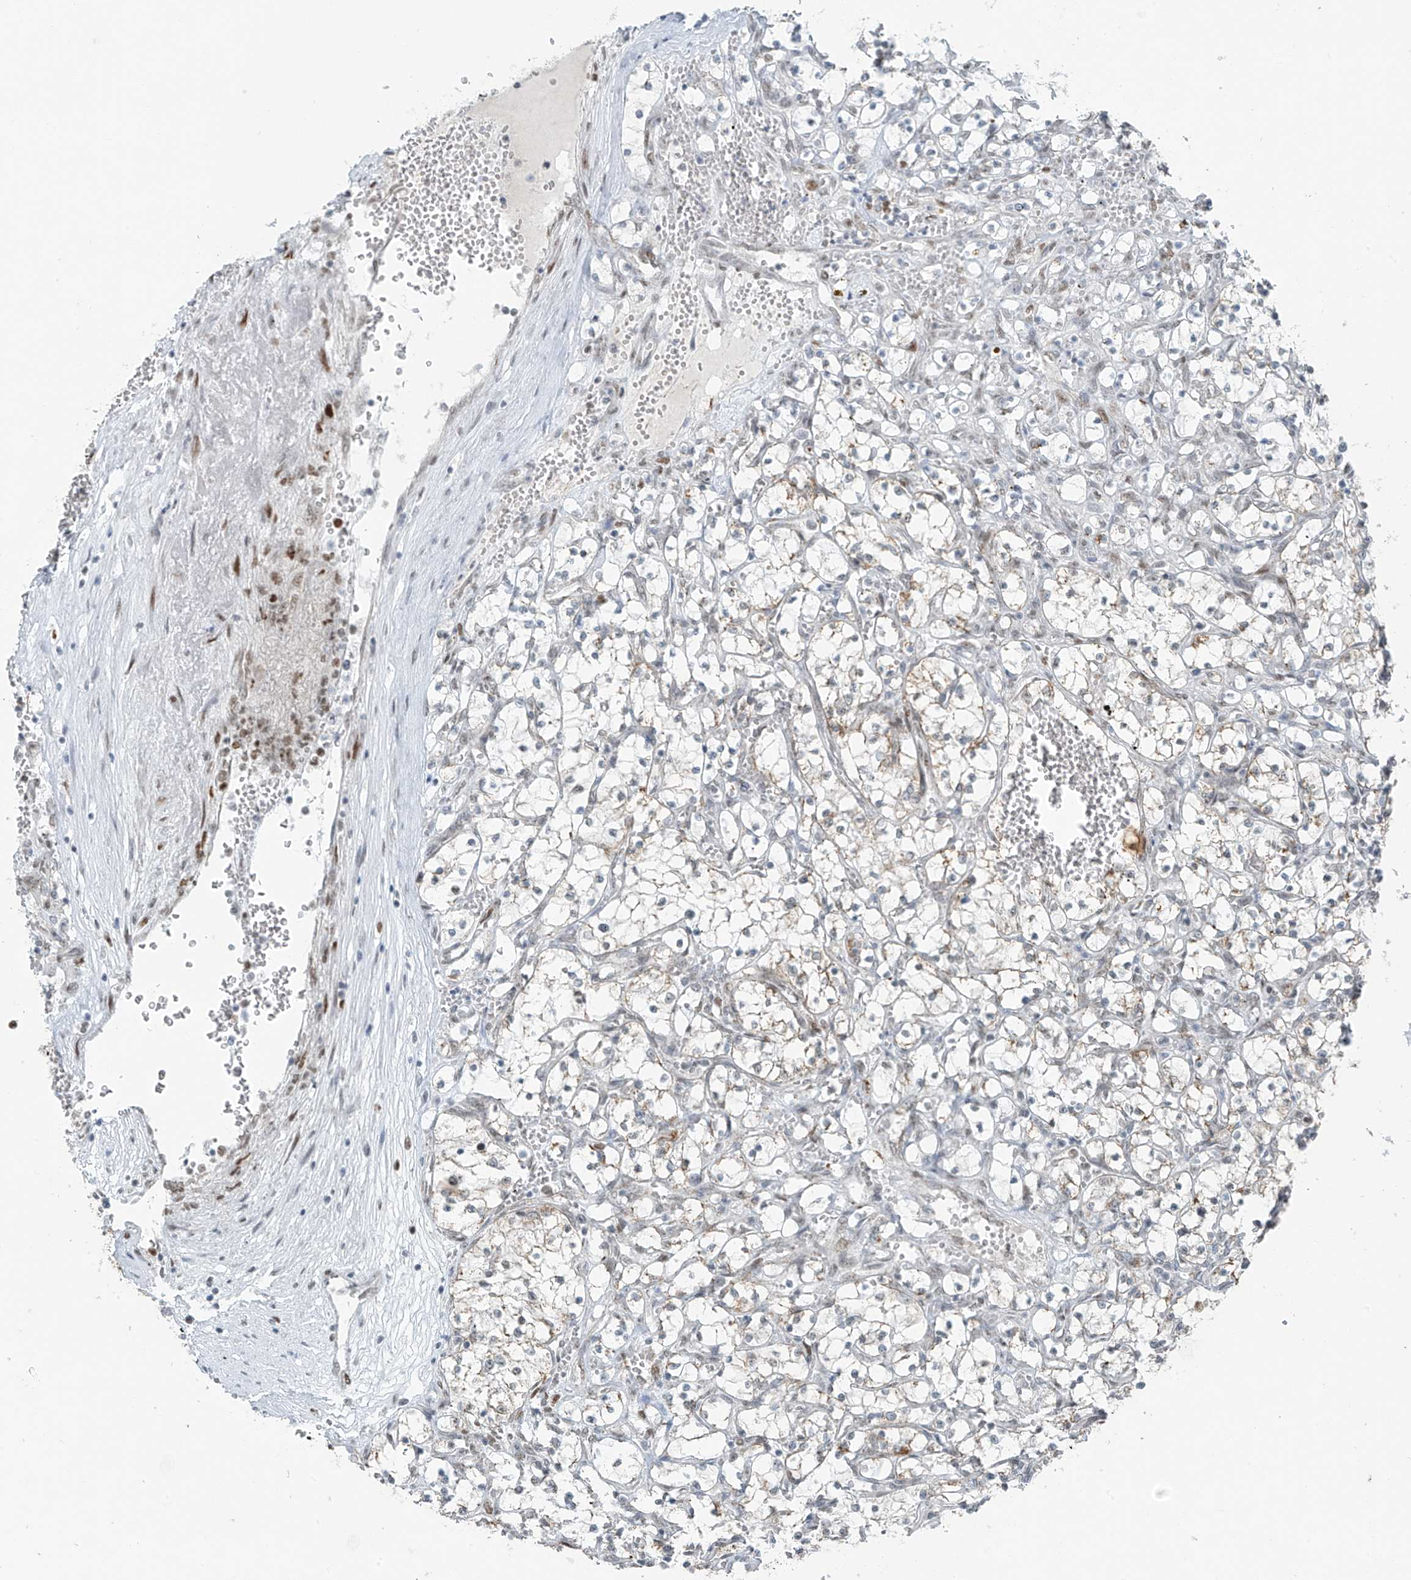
{"staining": {"intensity": "moderate", "quantity": "25%-75%", "location": "nuclear"}, "tissue": "renal cancer", "cell_type": "Tumor cells", "image_type": "cancer", "snomed": [{"axis": "morphology", "description": "Adenocarcinoma, NOS"}, {"axis": "topography", "description": "Kidney"}], "caption": "Immunohistochemistry (IHC) (DAB) staining of human renal cancer shows moderate nuclear protein staining in about 25%-75% of tumor cells.", "gene": "WRNIP1", "patient": {"sex": "female", "age": 69}}